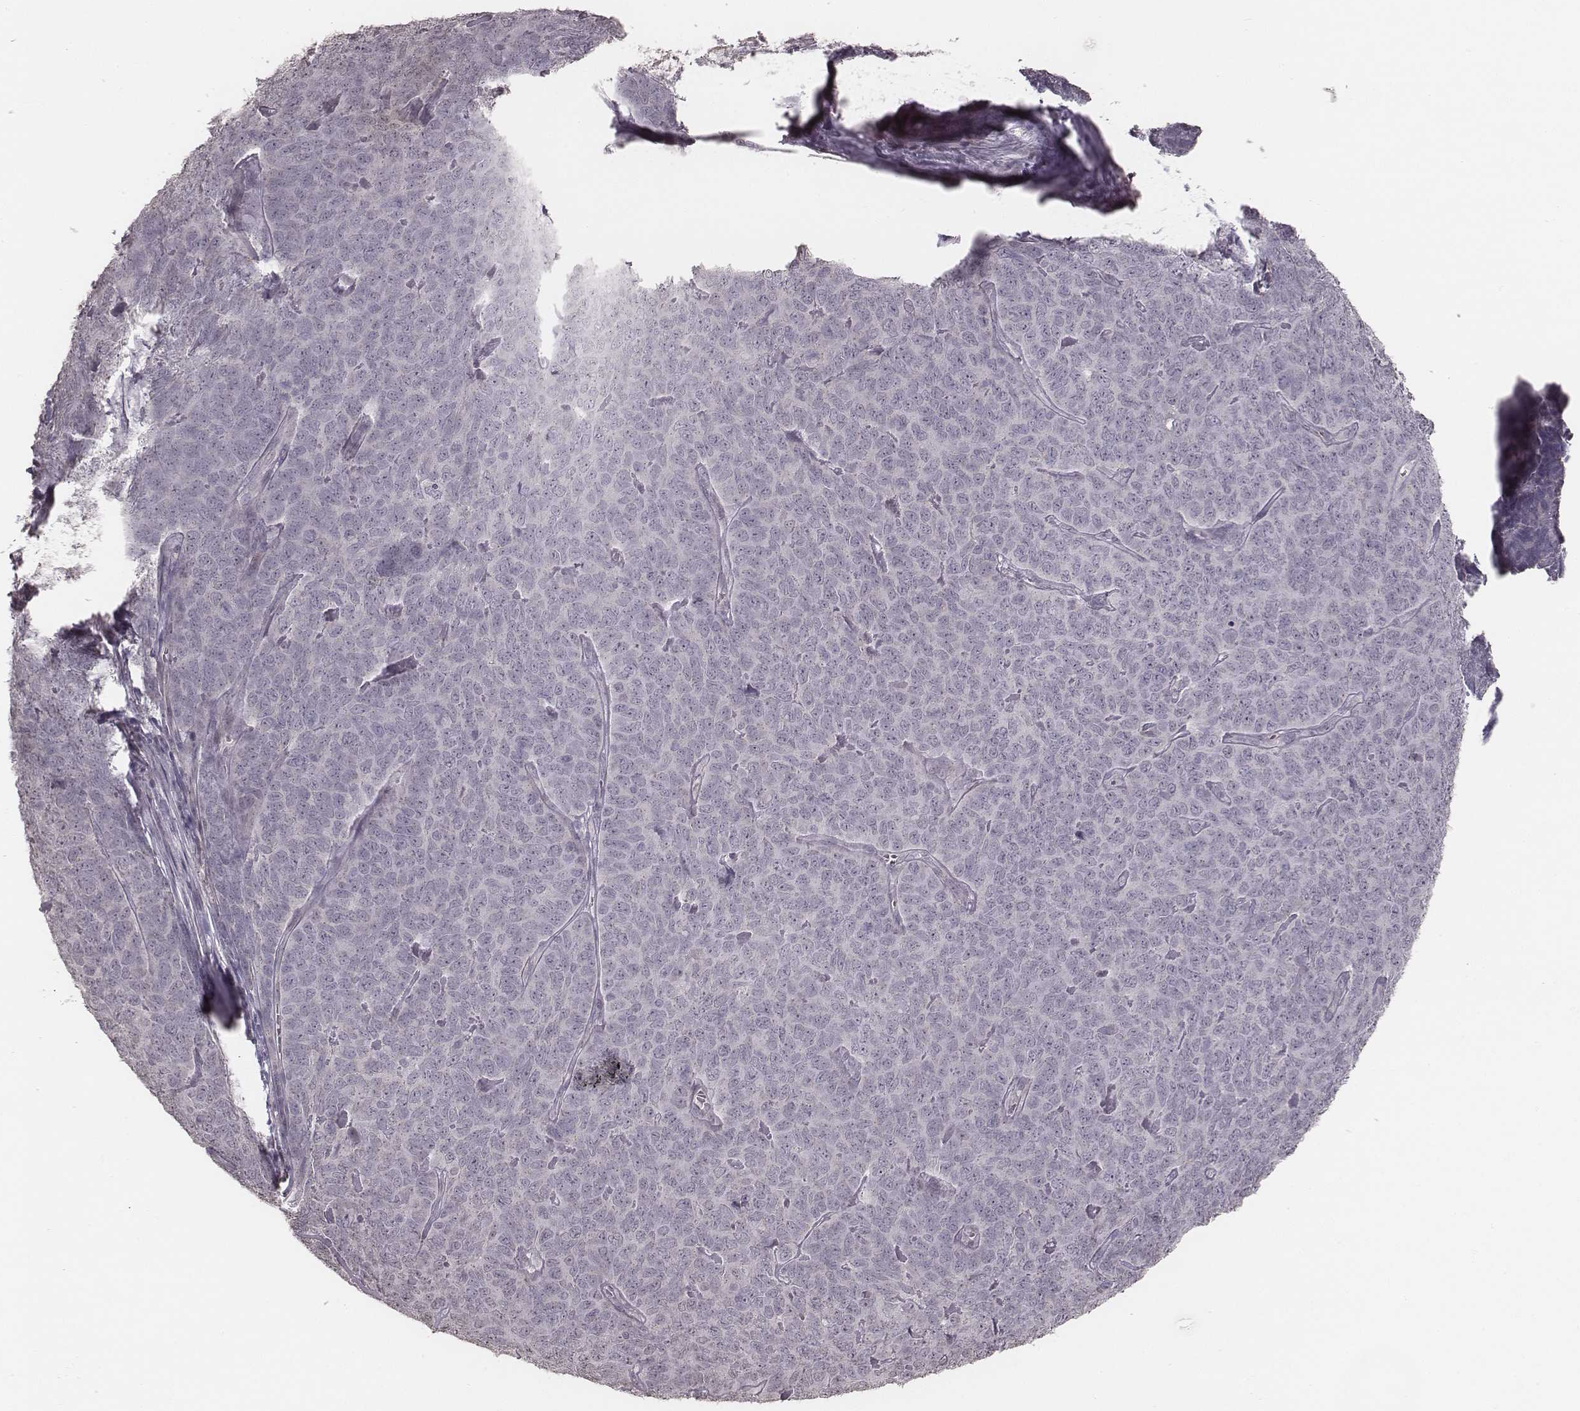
{"staining": {"intensity": "negative", "quantity": "none", "location": "none"}, "tissue": "skin cancer", "cell_type": "Tumor cells", "image_type": "cancer", "snomed": [{"axis": "morphology", "description": "Squamous cell carcinoma, NOS"}, {"axis": "topography", "description": "Skin"}, {"axis": "topography", "description": "Anal"}], "caption": "This is an immunohistochemistry photomicrograph of skin cancer (squamous cell carcinoma). There is no positivity in tumor cells.", "gene": "SLC7A4", "patient": {"sex": "female", "age": 51}}